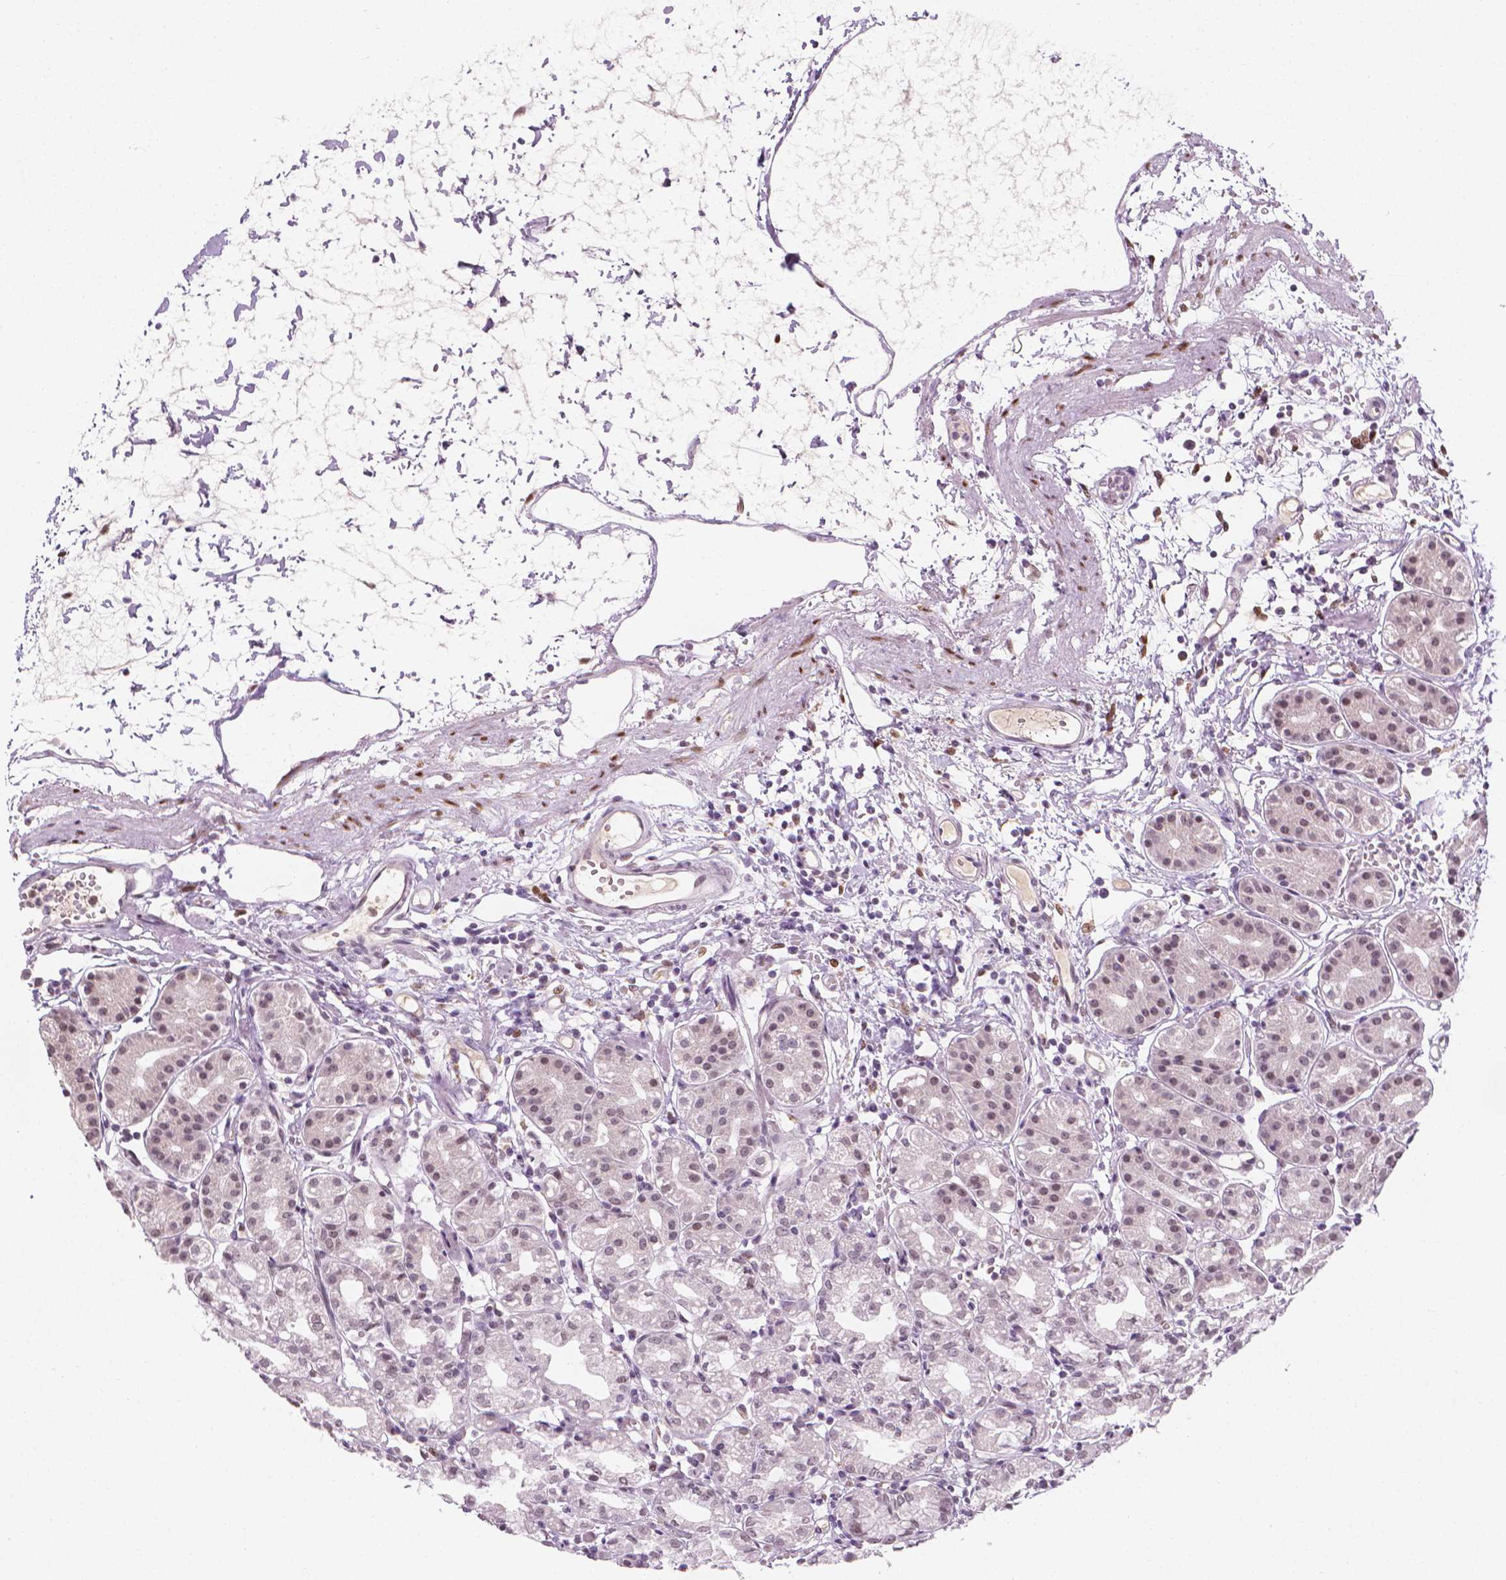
{"staining": {"intensity": "weak", "quantity": "25%-75%", "location": "nuclear"}, "tissue": "stomach", "cell_type": "Glandular cells", "image_type": "normal", "snomed": [{"axis": "morphology", "description": "Normal tissue, NOS"}, {"axis": "topography", "description": "Skeletal muscle"}, {"axis": "topography", "description": "Stomach"}], "caption": "Glandular cells exhibit low levels of weak nuclear expression in about 25%-75% of cells in benign human stomach. (brown staining indicates protein expression, while blue staining denotes nuclei).", "gene": "CDKN1C", "patient": {"sex": "female", "age": 57}}